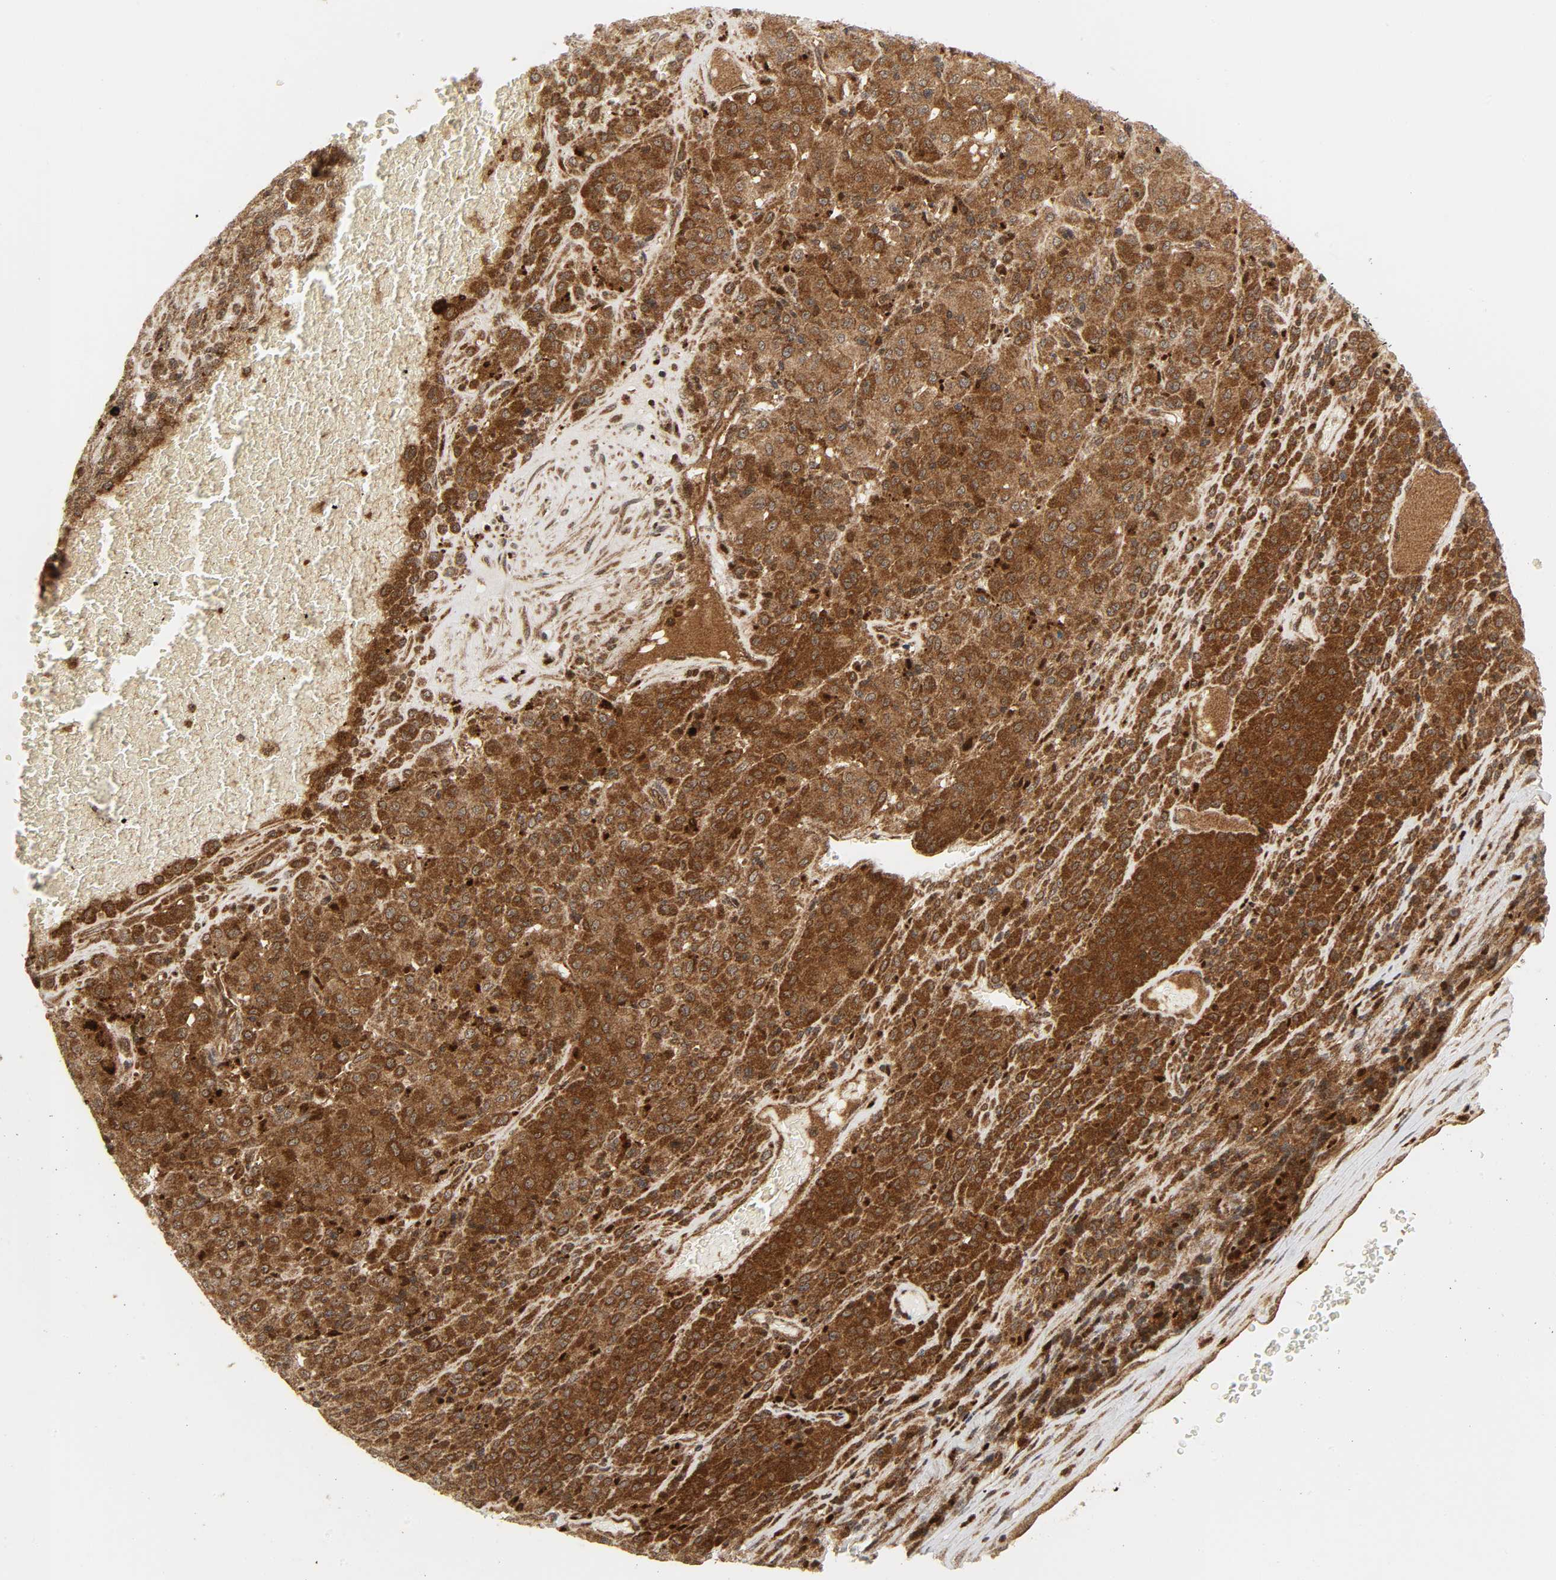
{"staining": {"intensity": "strong", "quantity": ">75%", "location": "cytoplasmic/membranous"}, "tissue": "melanoma", "cell_type": "Tumor cells", "image_type": "cancer", "snomed": [{"axis": "morphology", "description": "Malignant melanoma, Metastatic site"}, {"axis": "topography", "description": "Pancreas"}], "caption": "A high-resolution photomicrograph shows IHC staining of malignant melanoma (metastatic site), which demonstrates strong cytoplasmic/membranous expression in approximately >75% of tumor cells. Using DAB (3,3'-diaminobenzidine) (brown) and hematoxylin (blue) stains, captured at high magnification using brightfield microscopy.", "gene": "CHUK", "patient": {"sex": "female", "age": 30}}